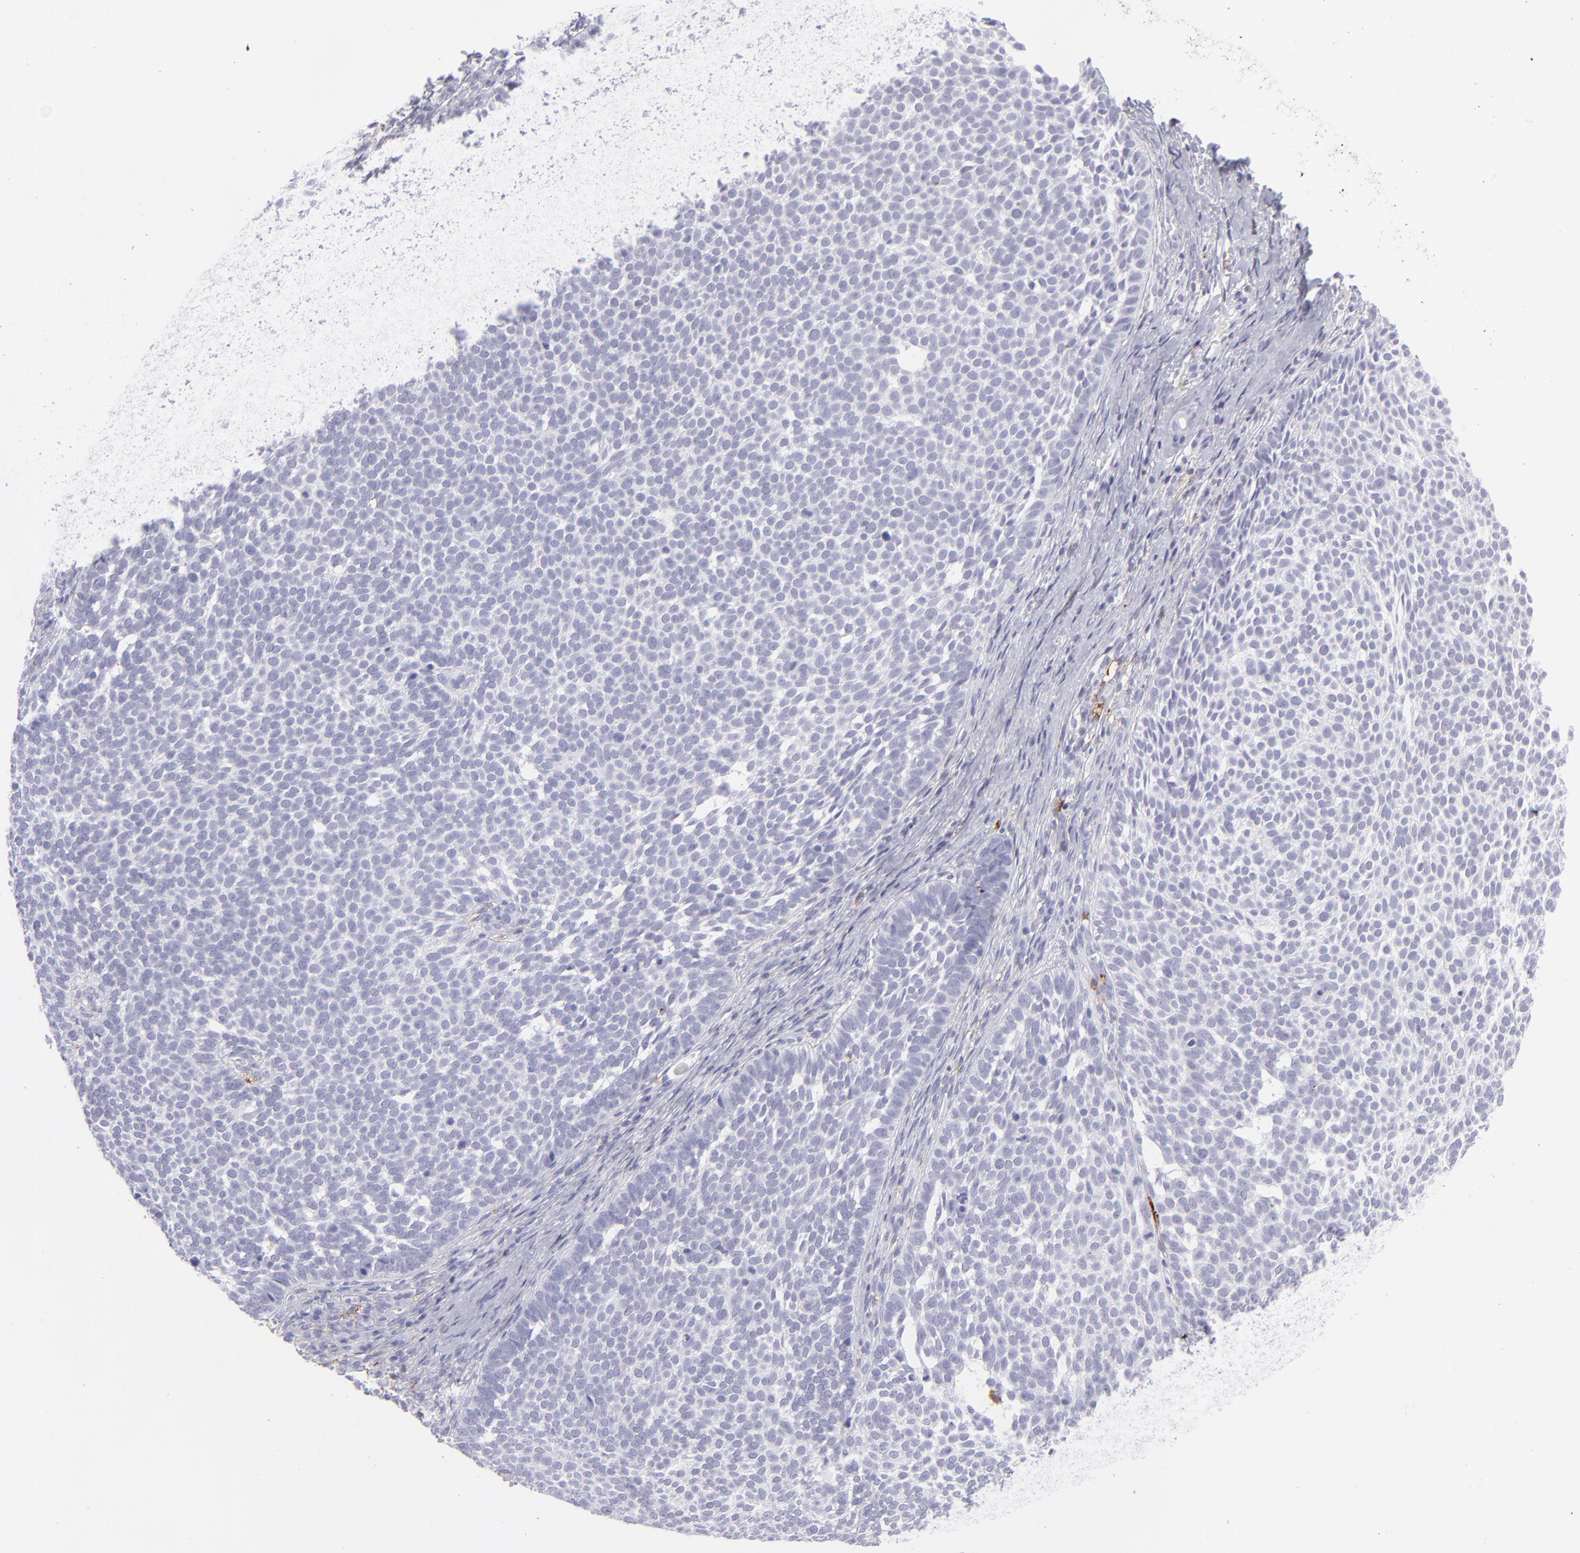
{"staining": {"intensity": "negative", "quantity": "none", "location": "none"}, "tissue": "skin cancer", "cell_type": "Tumor cells", "image_type": "cancer", "snomed": [{"axis": "morphology", "description": "Basal cell carcinoma"}, {"axis": "topography", "description": "Skin"}], "caption": "Photomicrograph shows no protein expression in tumor cells of skin basal cell carcinoma tissue.", "gene": "SELPLG", "patient": {"sex": "male", "age": 63}}